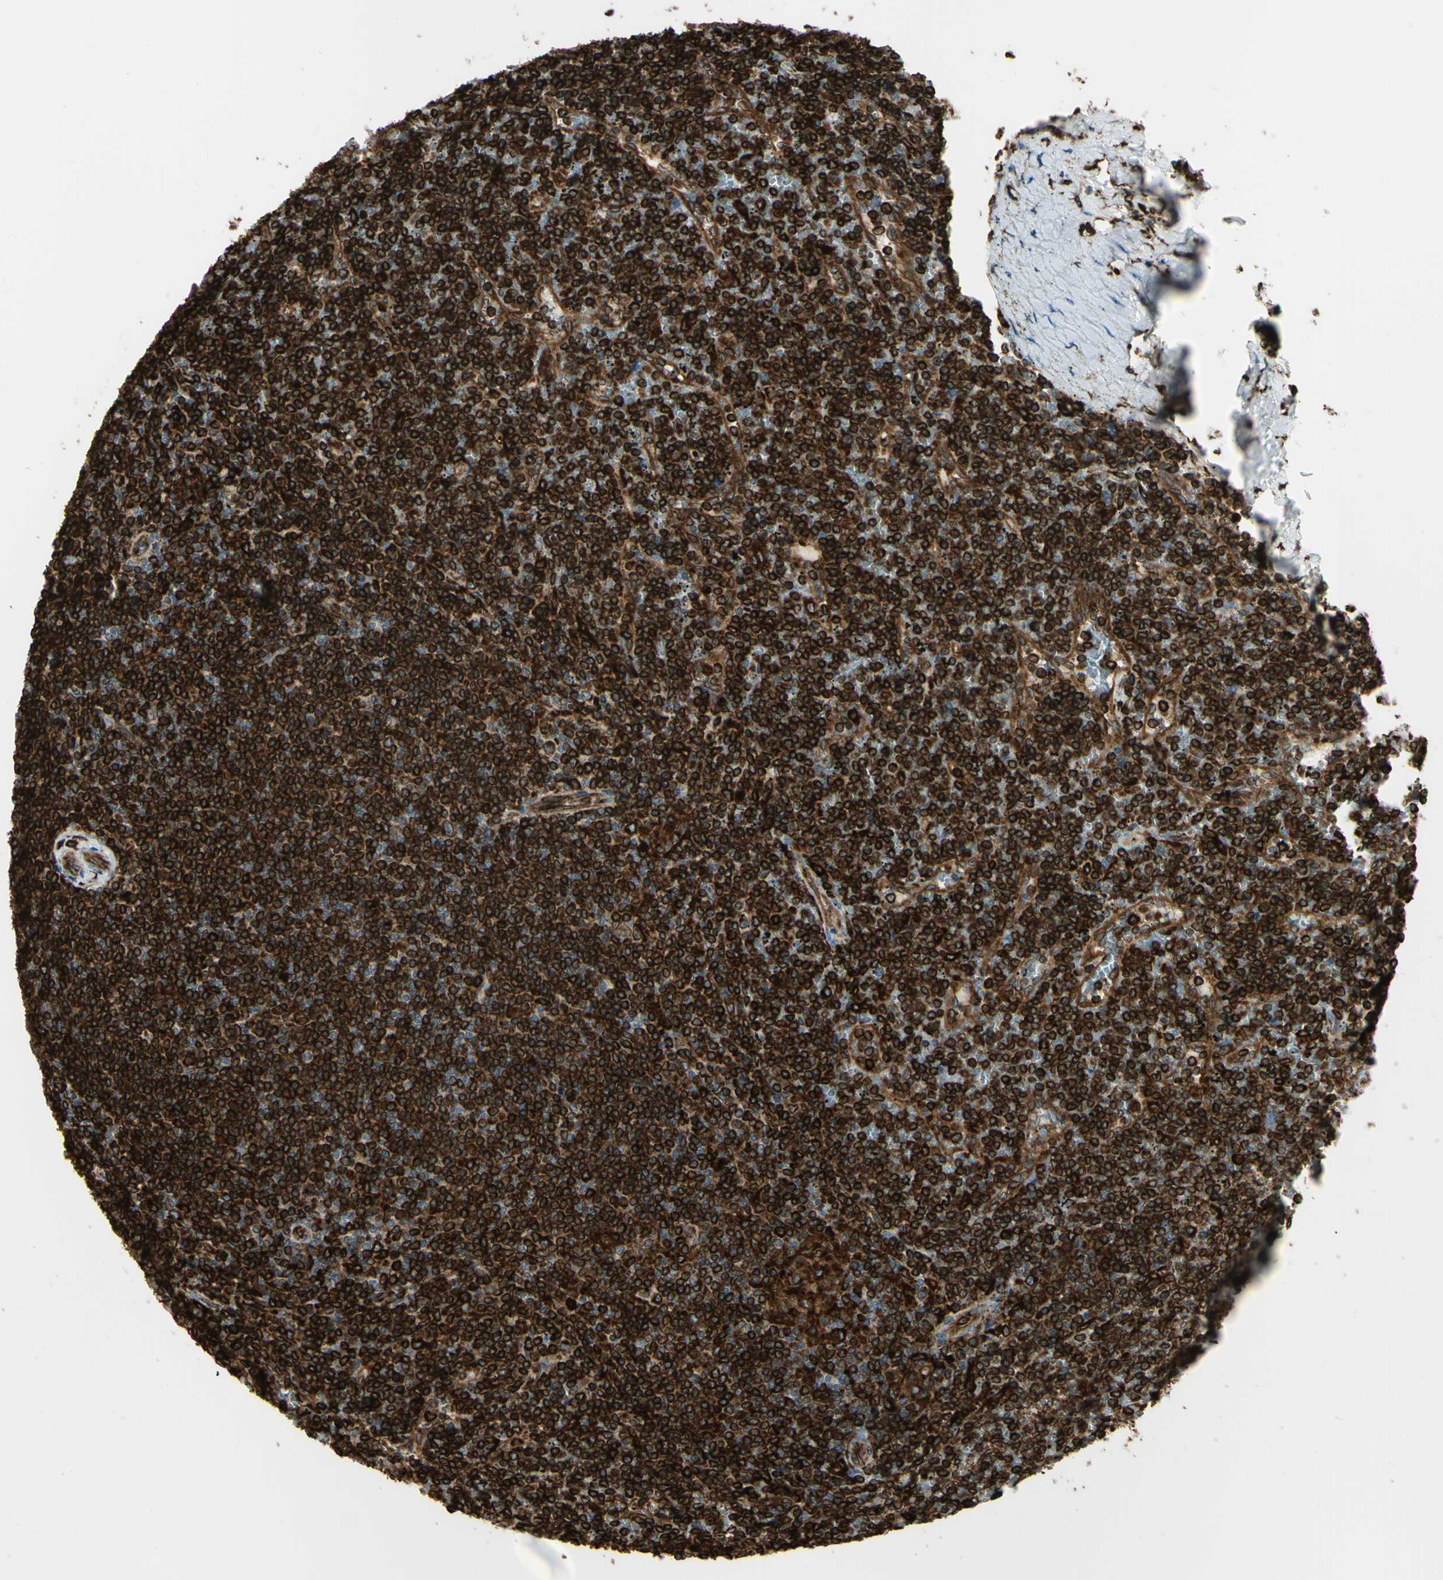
{"staining": {"intensity": "strong", "quantity": ">75%", "location": "cytoplasmic/membranous"}, "tissue": "lymphoma", "cell_type": "Tumor cells", "image_type": "cancer", "snomed": [{"axis": "morphology", "description": "Malignant lymphoma, non-Hodgkin's type, Low grade"}, {"axis": "topography", "description": "Spleen"}], "caption": "Protein expression by immunohistochemistry (IHC) shows strong cytoplasmic/membranous staining in approximately >75% of tumor cells in low-grade malignant lymphoma, non-Hodgkin's type. The protein is shown in brown color, while the nuclei are stained blue.", "gene": "CD74", "patient": {"sex": "female", "age": 19}}